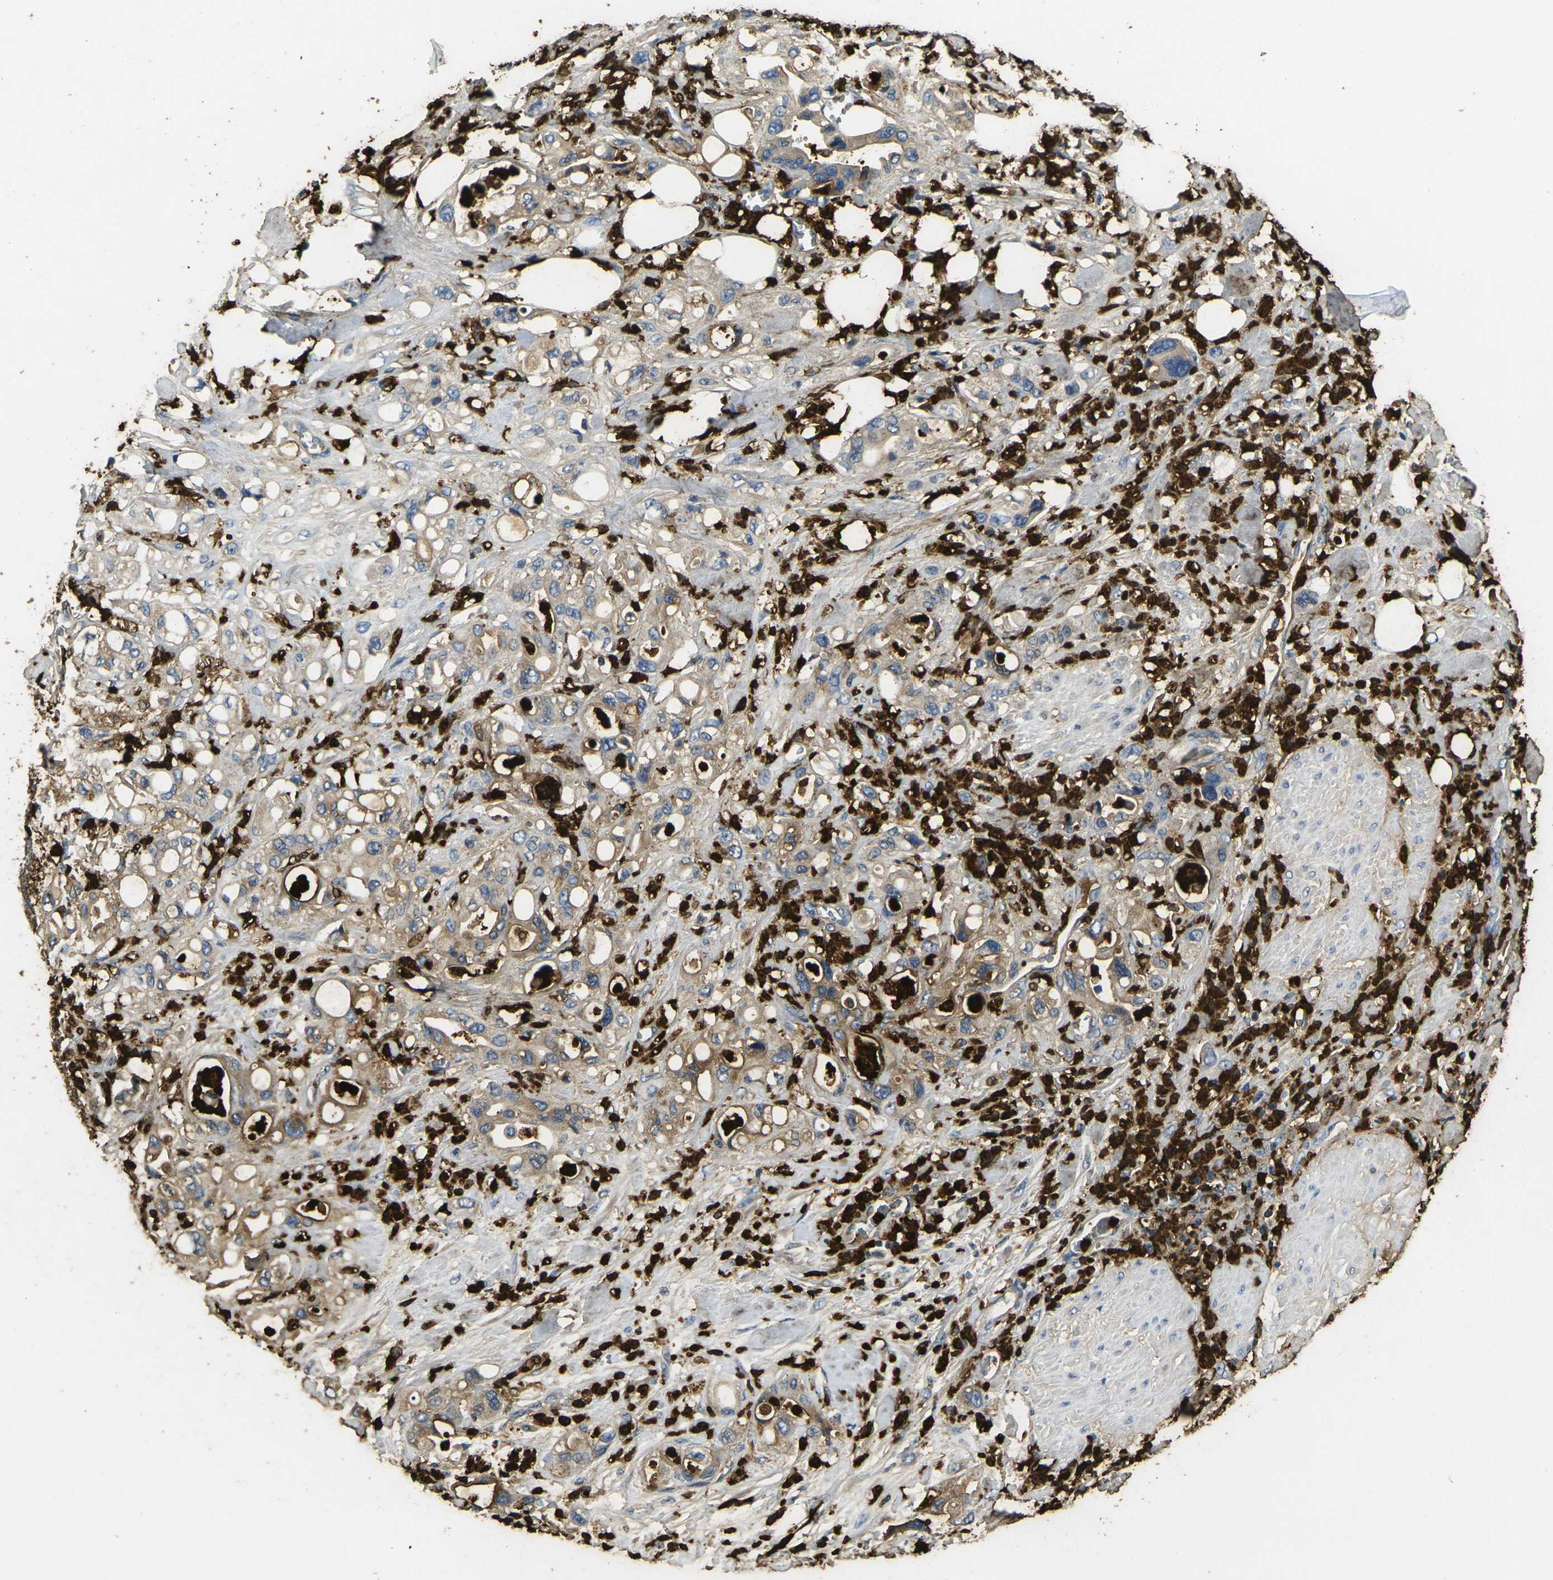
{"staining": {"intensity": "moderate", "quantity": ">75%", "location": "cytoplasmic/membranous"}, "tissue": "pancreatic cancer", "cell_type": "Tumor cells", "image_type": "cancer", "snomed": [{"axis": "morphology", "description": "Adenocarcinoma, NOS"}, {"axis": "topography", "description": "Pancreas"}], "caption": "Immunohistochemistry photomicrograph of neoplastic tissue: pancreatic cancer (adenocarcinoma) stained using immunohistochemistry exhibits medium levels of moderate protein expression localized specifically in the cytoplasmic/membranous of tumor cells, appearing as a cytoplasmic/membranous brown color.", "gene": "S100A9", "patient": {"sex": "male", "age": 70}}